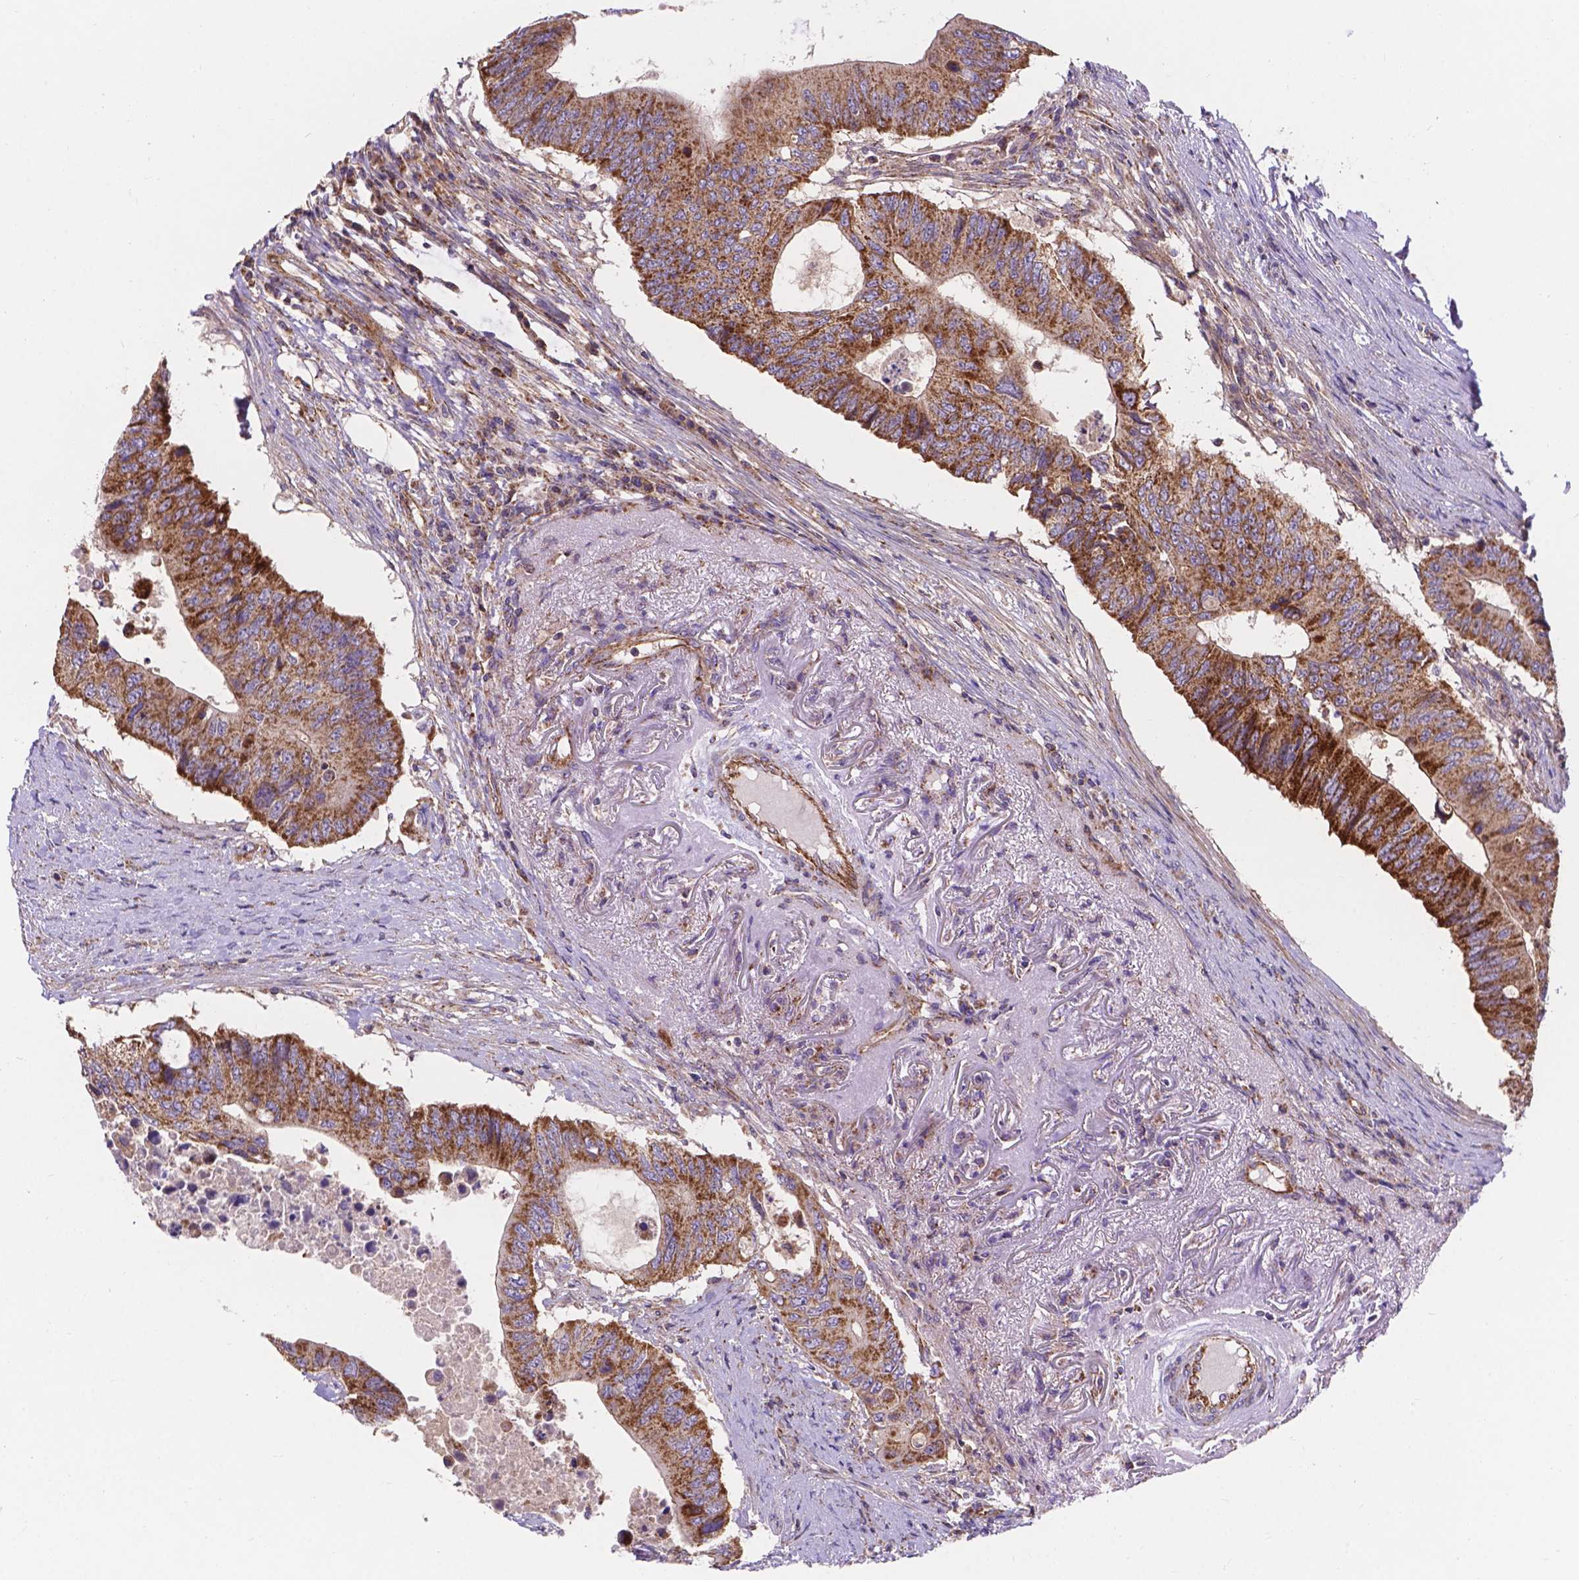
{"staining": {"intensity": "strong", "quantity": "25%-75%", "location": "cytoplasmic/membranous"}, "tissue": "colorectal cancer", "cell_type": "Tumor cells", "image_type": "cancer", "snomed": [{"axis": "morphology", "description": "Adenocarcinoma, NOS"}, {"axis": "topography", "description": "Colon"}], "caption": "Protein expression analysis of human colorectal cancer (adenocarcinoma) reveals strong cytoplasmic/membranous expression in about 25%-75% of tumor cells.", "gene": "AK3", "patient": {"sex": "male", "age": 71}}